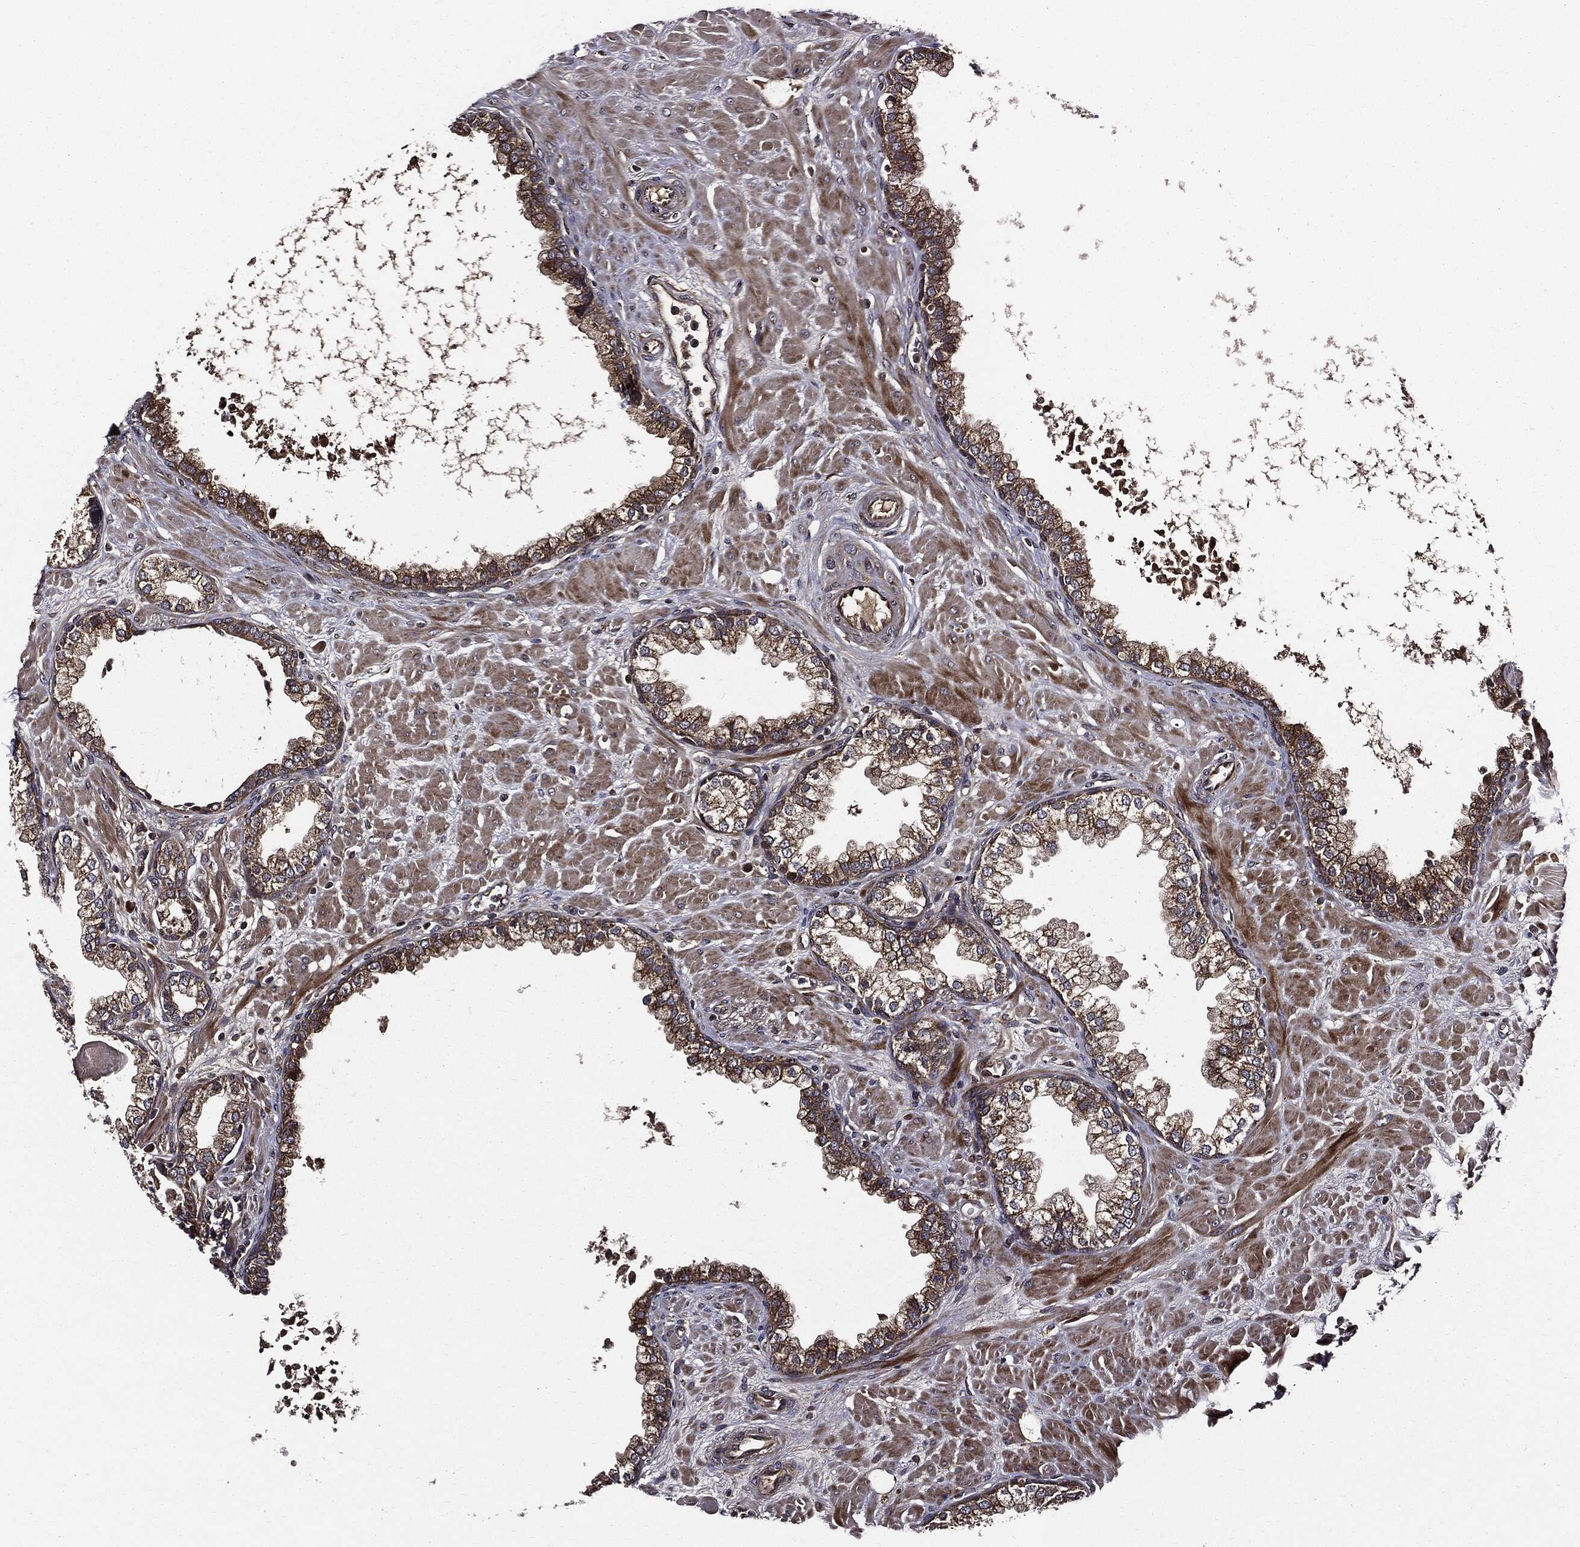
{"staining": {"intensity": "moderate", "quantity": "25%-75%", "location": "cytoplasmic/membranous"}, "tissue": "prostate", "cell_type": "Glandular cells", "image_type": "normal", "snomed": [{"axis": "morphology", "description": "Normal tissue, NOS"}, {"axis": "topography", "description": "Prostate"}], "caption": "A micrograph showing moderate cytoplasmic/membranous expression in approximately 25%-75% of glandular cells in benign prostate, as visualized by brown immunohistochemical staining.", "gene": "HTT", "patient": {"sex": "male", "age": 63}}